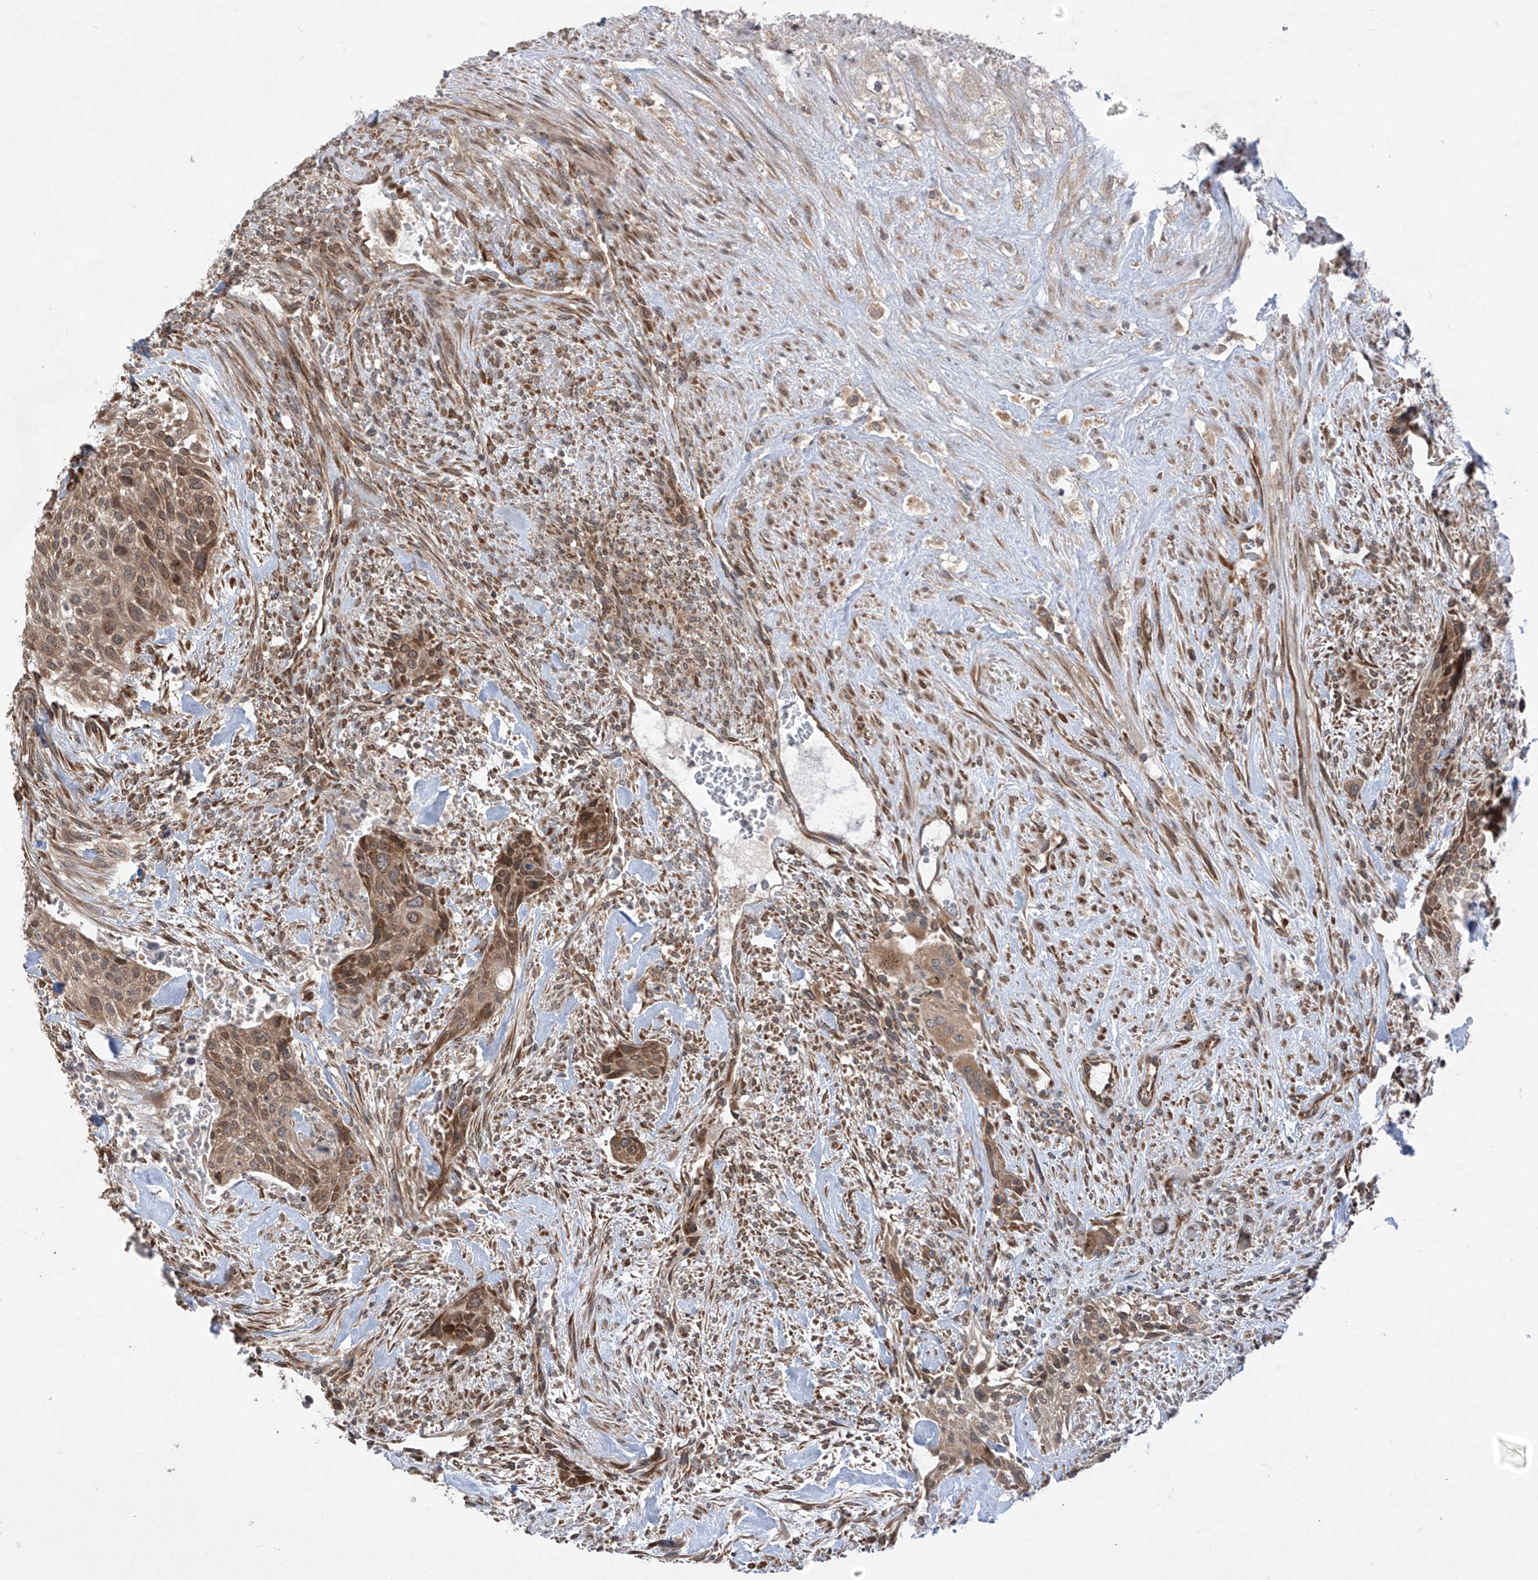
{"staining": {"intensity": "moderate", "quantity": ">75%", "location": "cytoplasmic/membranous"}, "tissue": "urothelial cancer", "cell_type": "Tumor cells", "image_type": "cancer", "snomed": [{"axis": "morphology", "description": "Urothelial carcinoma, High grade"}, {"axis": "topography", "description": "Urinary bladder"}], "caption": "Immunohistochemical staining of human high-grade urothelial carcinoma shows medium levels of moderate cytoplasmic/membranous positivity in approximately >75% of tumor cells. Using DAB (brown) and hematoxylin (blue) stains, captured at high magnification using brightfield microscopy.", "gene": "RPL34", "patient": {"sex": "male", "age": 35}}